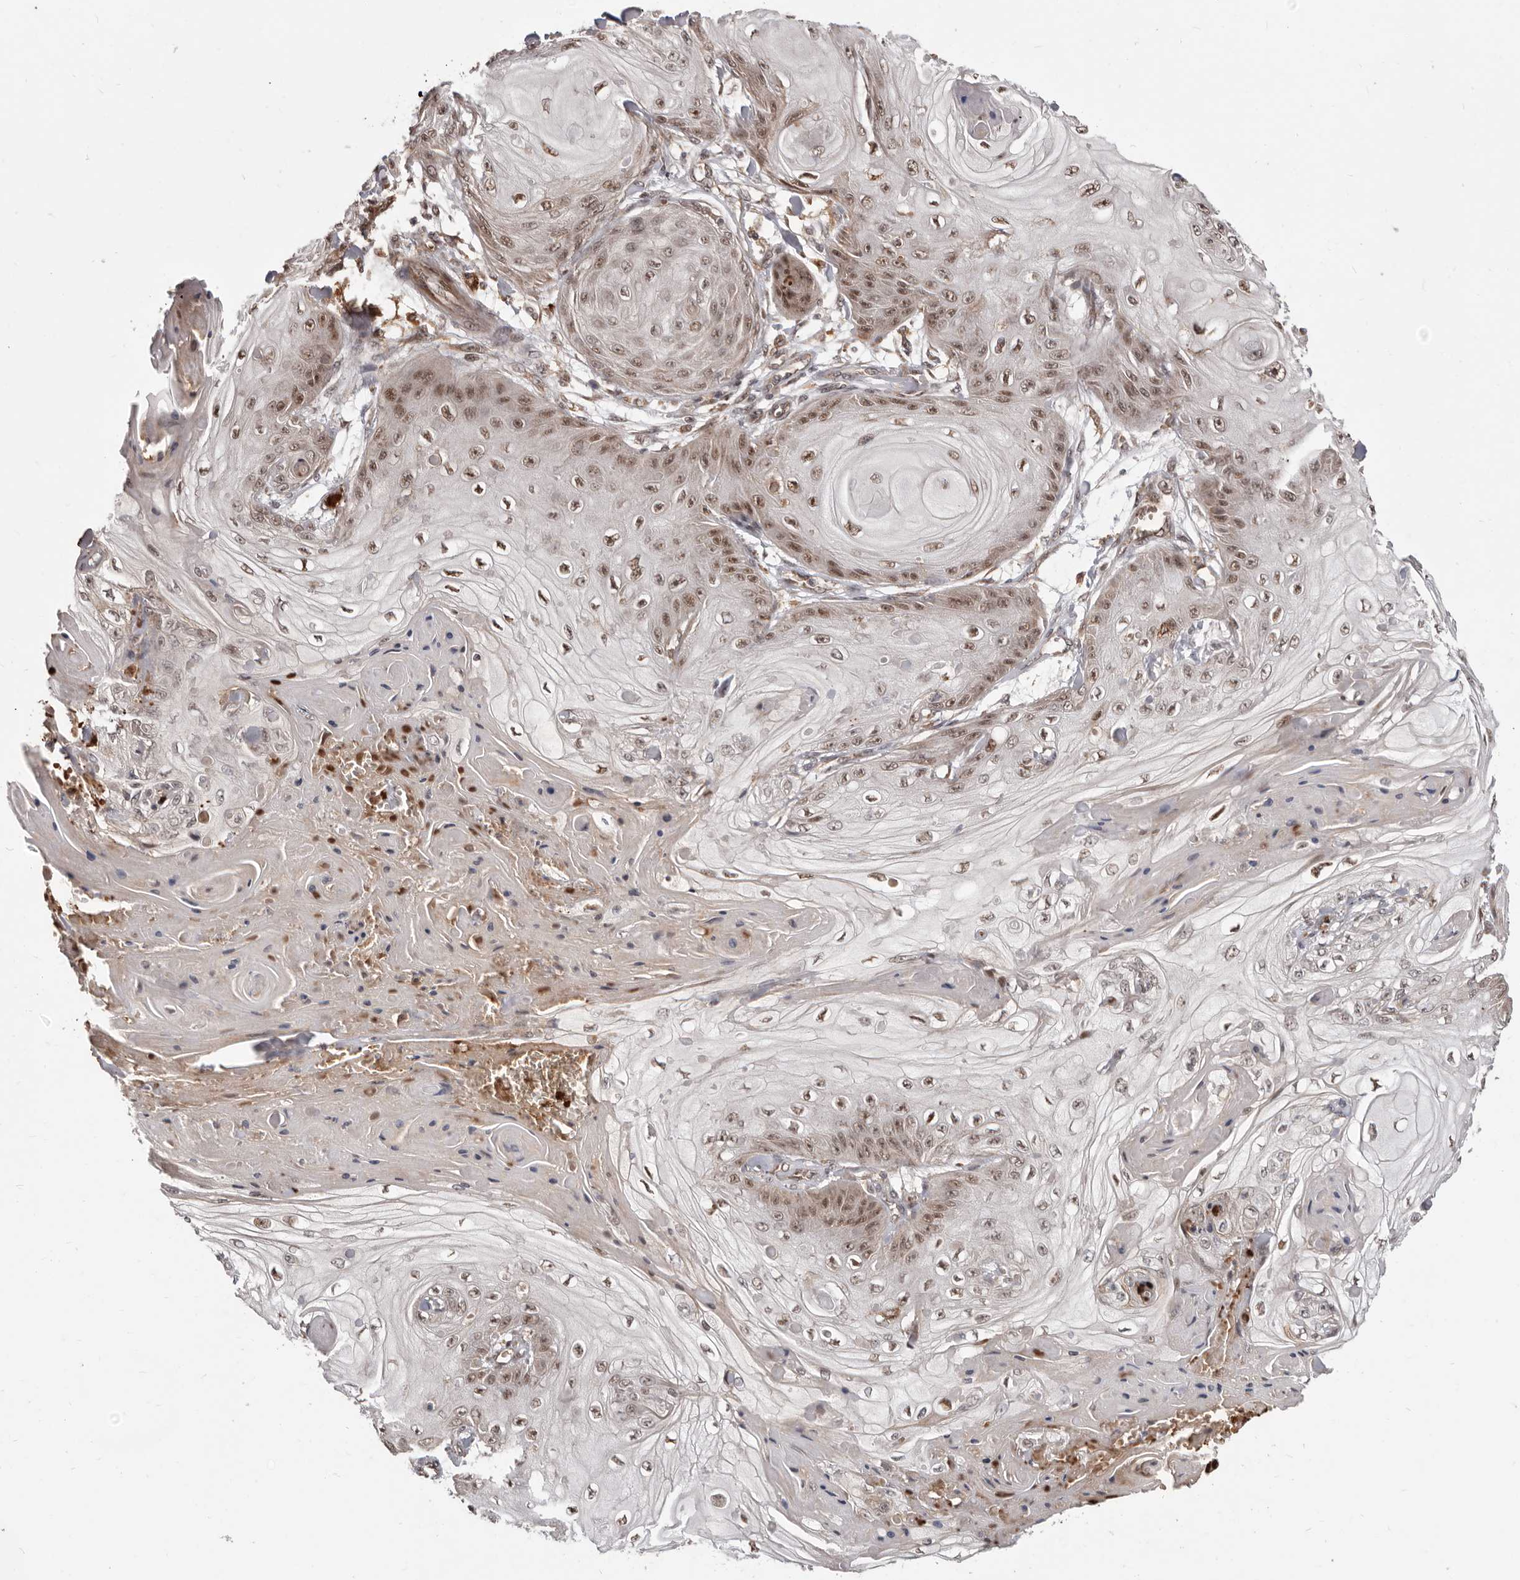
{"staining": {"intensity": "moderate", "quantity": ">75%", "location": "nuclear"}, "tissue": "skin cancer", "cell_type": "Tumor cells", "image_type": "cancer", "snomed": [{"axis": "morphology", "description": "Squamous cell carcinoma, NOS"}, {"axis": "topography", "description": "Skin"}], "caption": "Skin cancer (squamous cell carcinoma) was stained to show a protein in brown. There is medium levels of moderate nuclear expression in approximately >75% of tumor cells.", "gene": "NCOA3", "patient": {"sex": "male", "age": 74}}